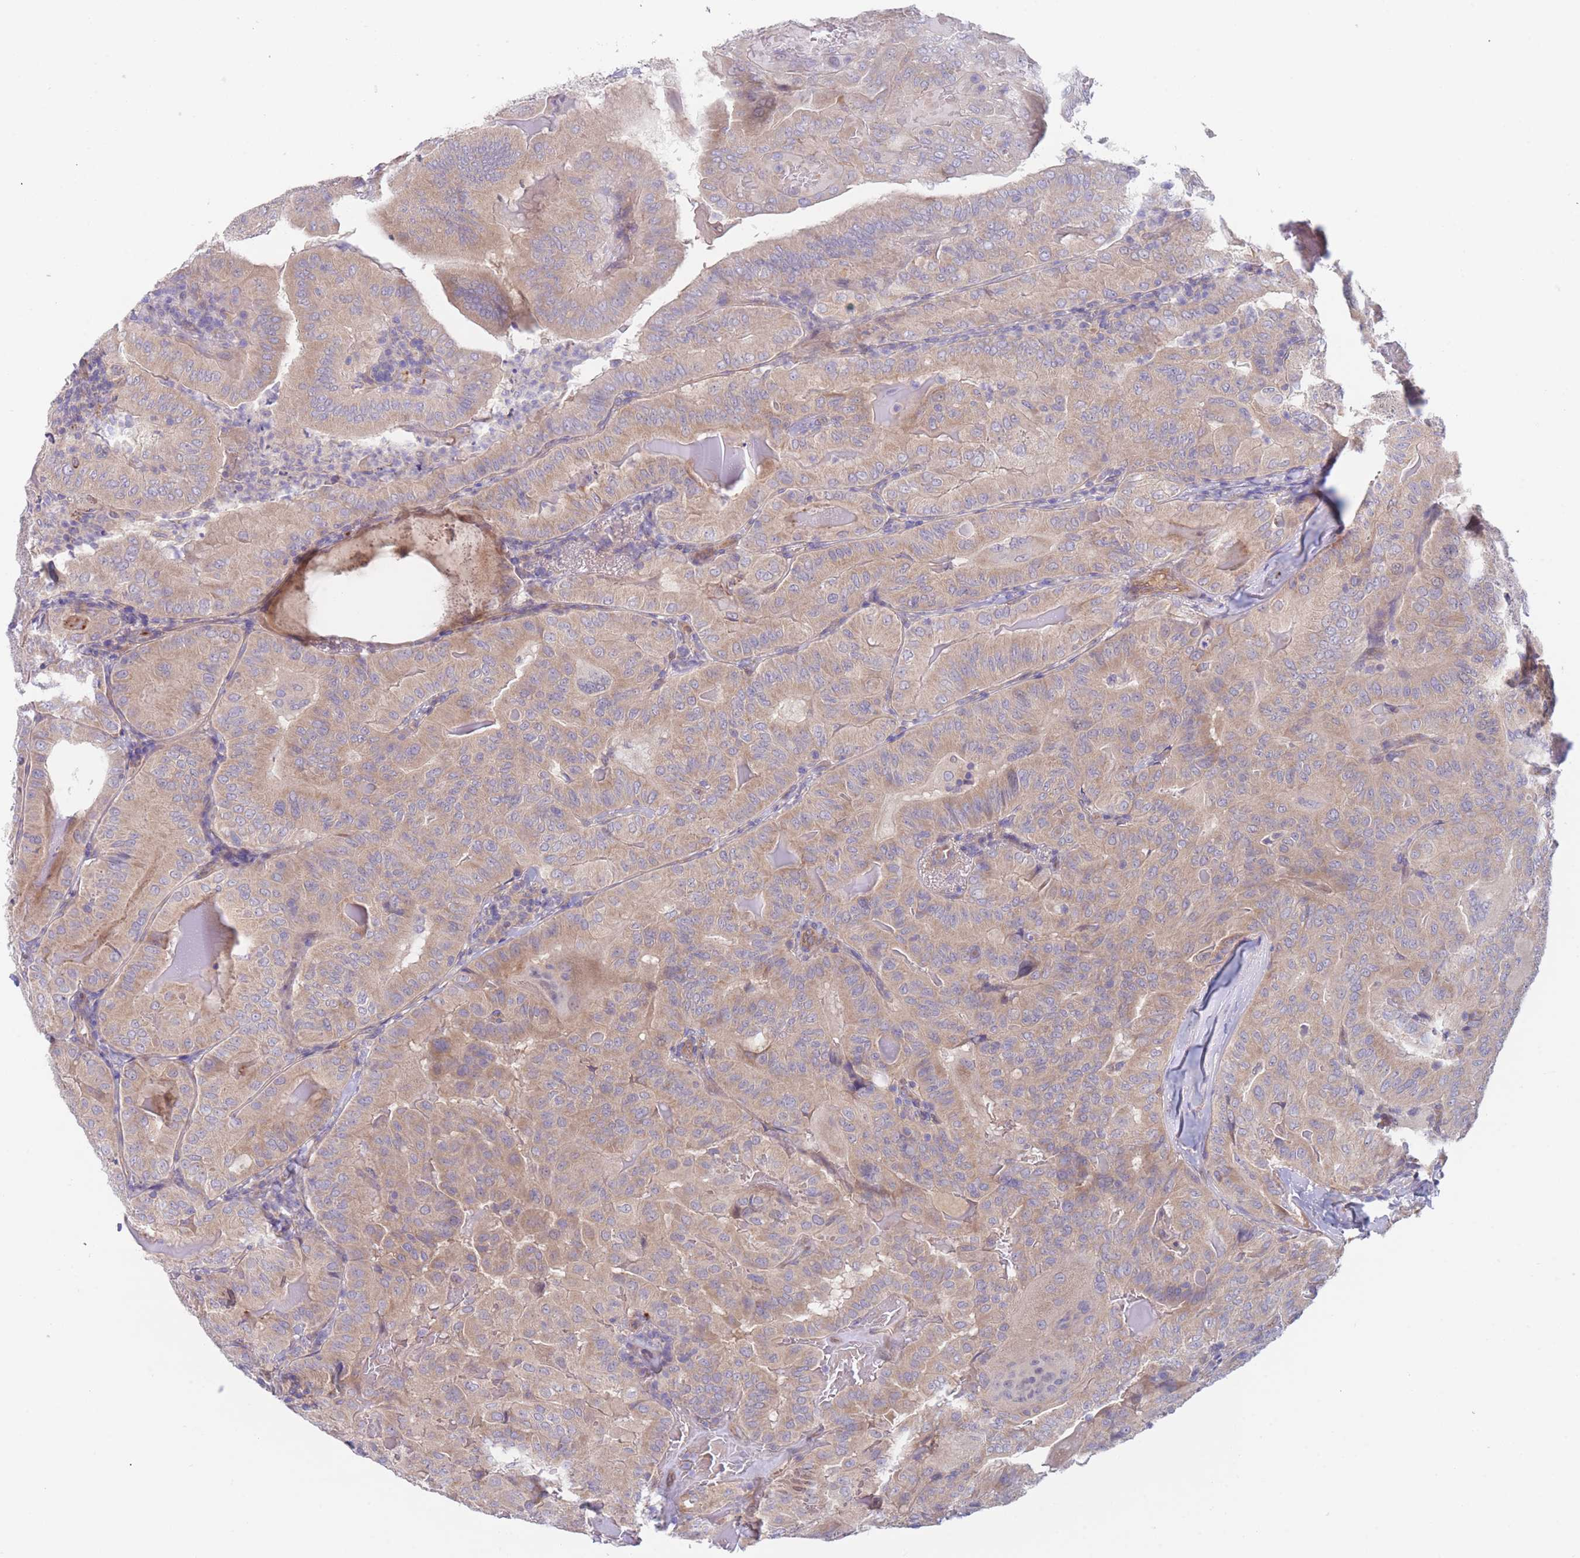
{"staining": {"intensity": "weak", "quantity": ">75%", "location": "cytoplasmic/membranous"}, "tissue": "thyroid cancer", "cell_type": "Tumor cells", "image_type": "cancer", "snomed": [{"axis": "morphology", "description": "Papillary adenocarcinoma, NOS"}, {"axis": "topography", "description": "Thyroid gland"}], "caption": "High-power microscopy captured an immunohistochemistry (IHC) image of thyroid cancer, revealing weak cytoplasmic/membranous staining in about >75% of tumor cells. (brown staining indicates protein expression, while blue staining denotes nuclei).", "gene": "ZNF281", "patient": {"sex": "female", "age": 68}}